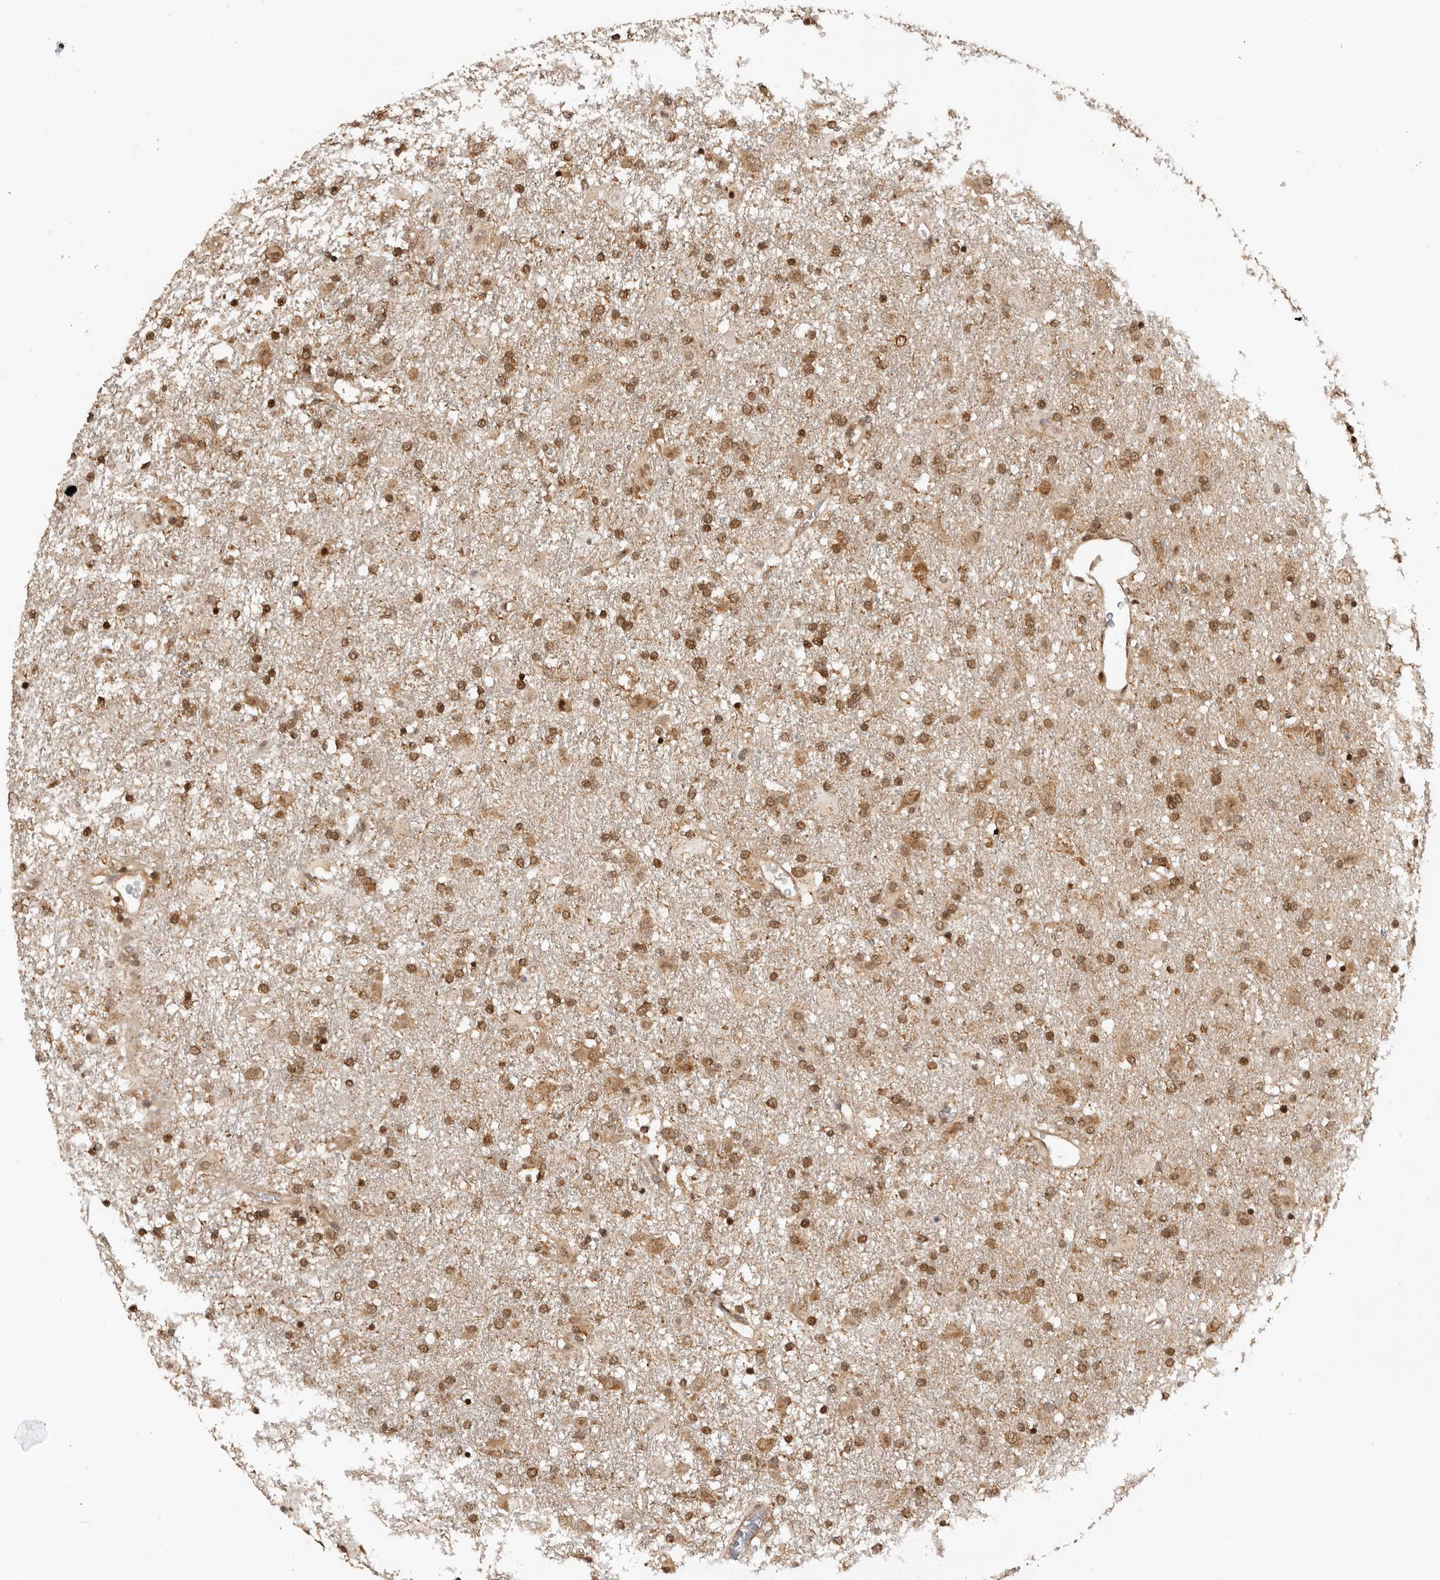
{"staining": {"intensity": "moderate", "quantity": ">75%", "location": "cytoplasmic/membranous,nuclear"}, "tissue": "glioma", "cell_type": "Tumor cells", "image_type": "cancer", "snomed": [{"axis": "morphology", "description": "Glioma, malignant, Low grade"}, {"axis": "topography", "description": "Brain"}], "caption": "Immunohistochemistry (IHC) photomicrograph of neoplastic tissue: glioma stained using immunohistochemistry (IHC) displays medium levels of moderate protein expression localized specifically in the cytoplasmic/membranous and nuclear of tumor cells, appearing as a cytoplasmic/membranous and nuclear brown color.", "gene": "ADPRS", "patient": {"sex": "male", "age": 65}}